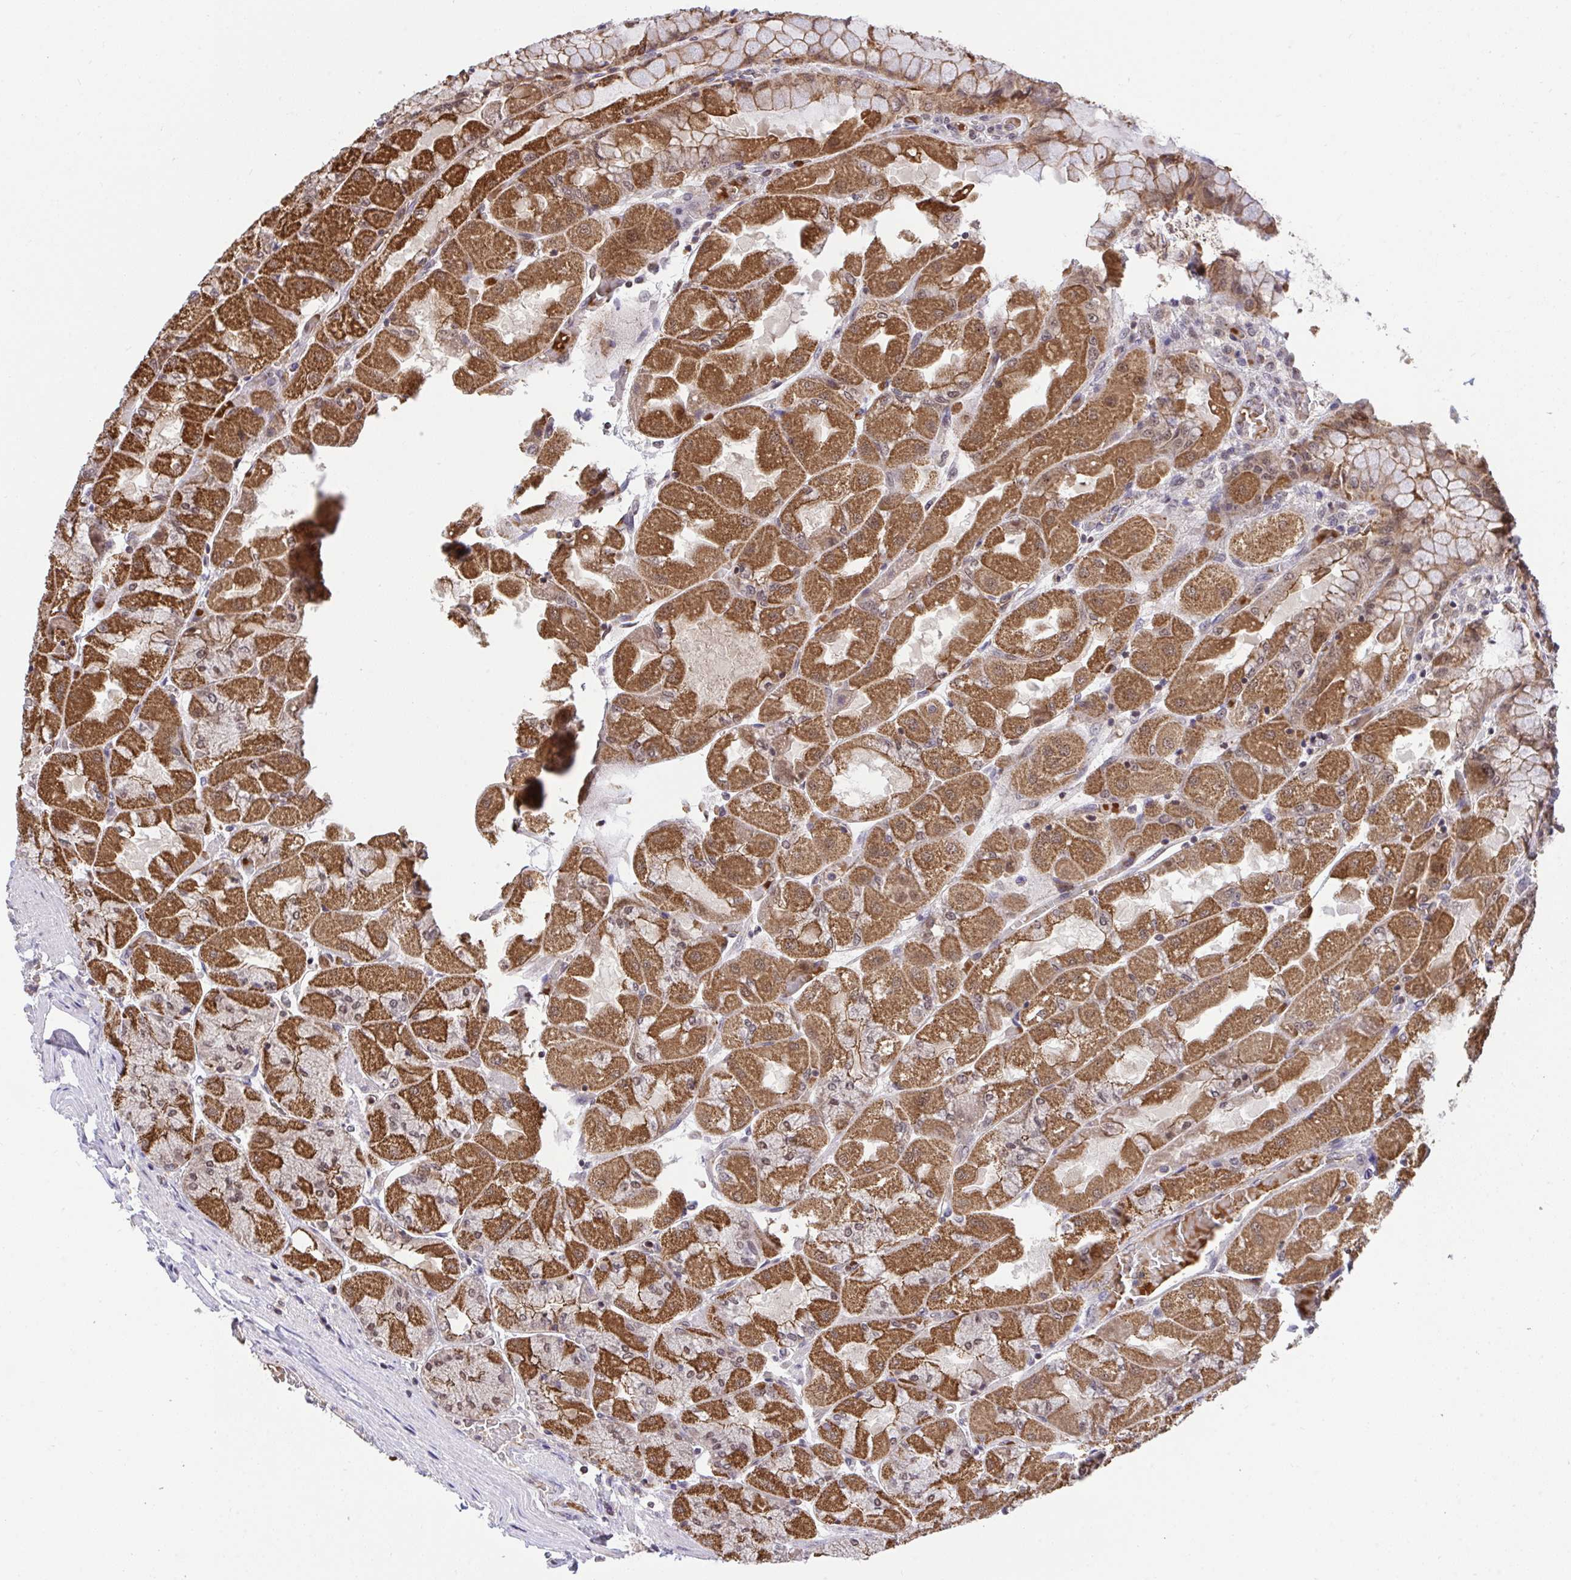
{"staining": {"intensity": "moderate", "quantity": ">75%", "location": "cytoplasmic/membranous"}, "tissue": "stomach", "cell_type": "Glandular cells", "image_type": "normal", "snomed": [{"axis": "morphology", "description": "Normal tissue, NOS"}, {"axis": "topography", "description": "Stomach"}], "caption": "Immunohistochemistry (IHC) (DAB (3,3'-diaminobenzidine)) staining of normal stomach shows moderate cytoplasmic/membranous protein staining in about >75% of glandular cells. (IHC, brightfield microscopy, high magnification).", "gene": "PPP1CA", "patient": {"sex": "female", "age": 61}}